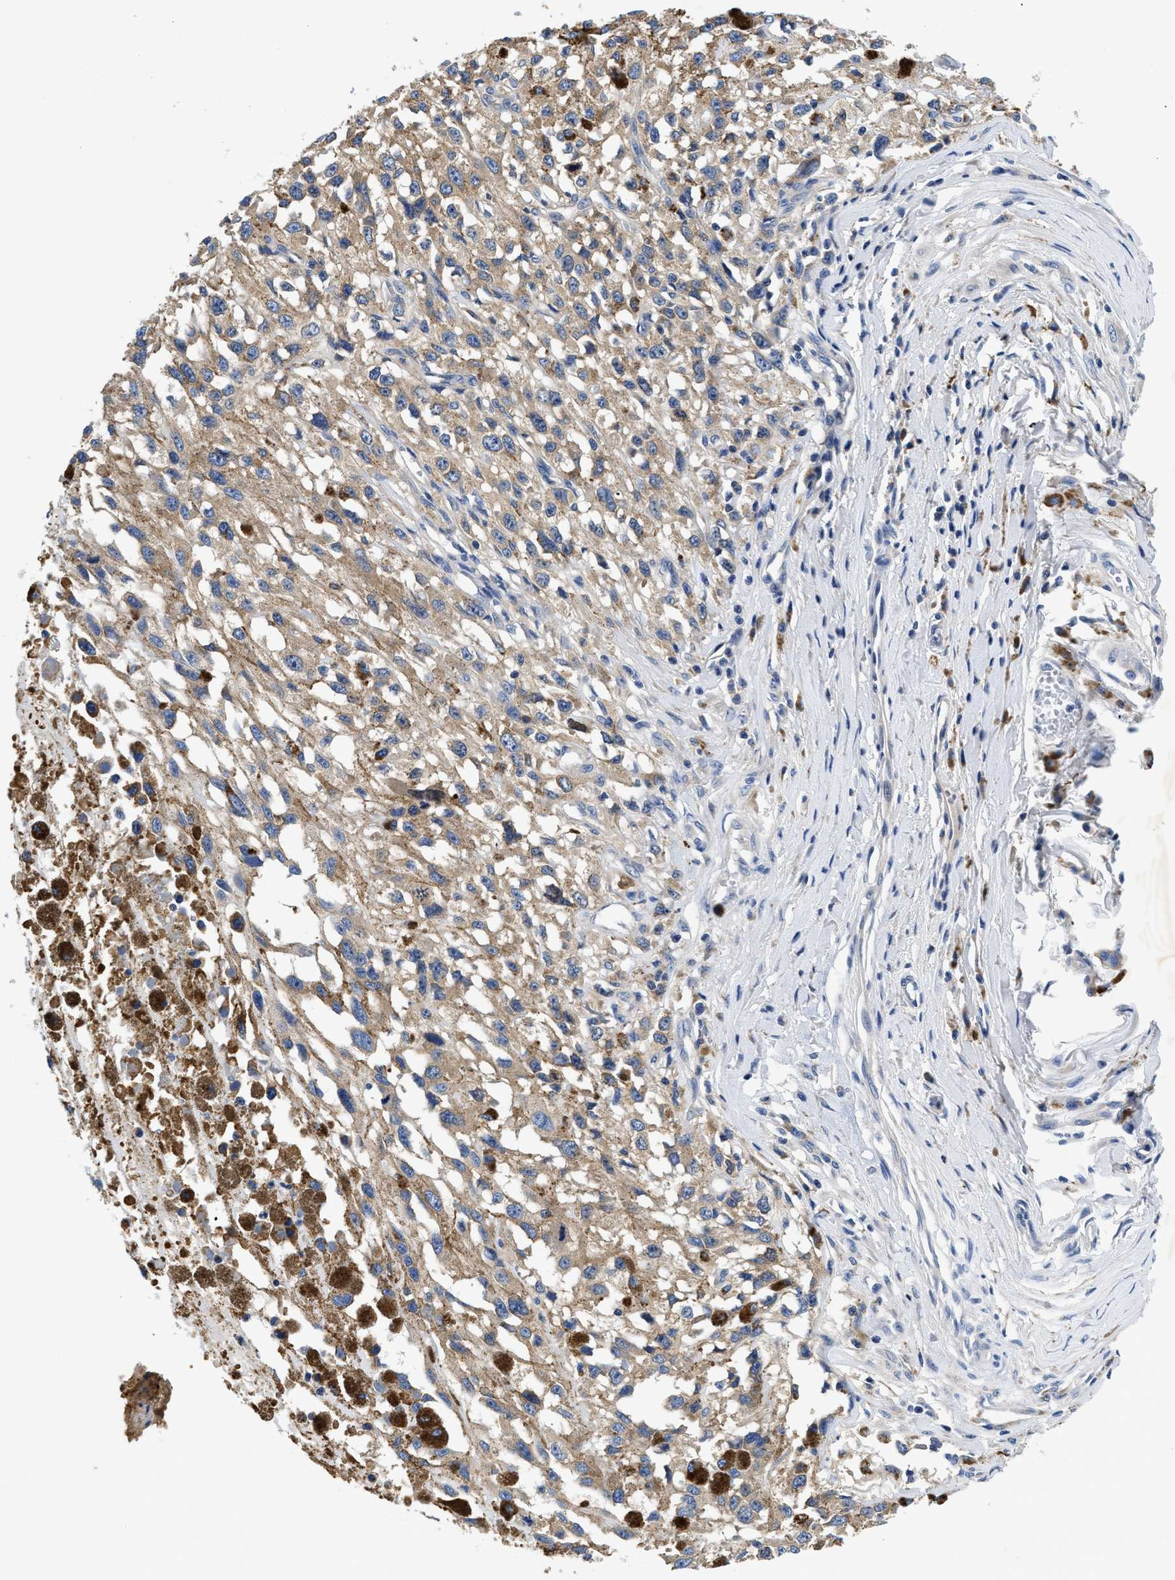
{"staining": {"intensity": "weak", "quantity": ">75%", "location": "cytoplasmic/membranous"}, "tissue": "melanoma", "cell_type": "Tumor cells", "image_type": "cancer", "snomed": [{"axis": "morphology", "description": "Malignant melanoma, Metastatic site"}, {"axis": "topography", "description": "Lymph node"}], "caption": "High-magnification brightfield microscopy of melanoma stained with DAB (brown) and counterstained with hematoxylin (blue). tumor cells exhibit weak cytoplasmic/membranous positivity is appreciated in approximately>75% of cells.", "gene": "MEA1", "patient": {"sex": "male", "age": 59}}